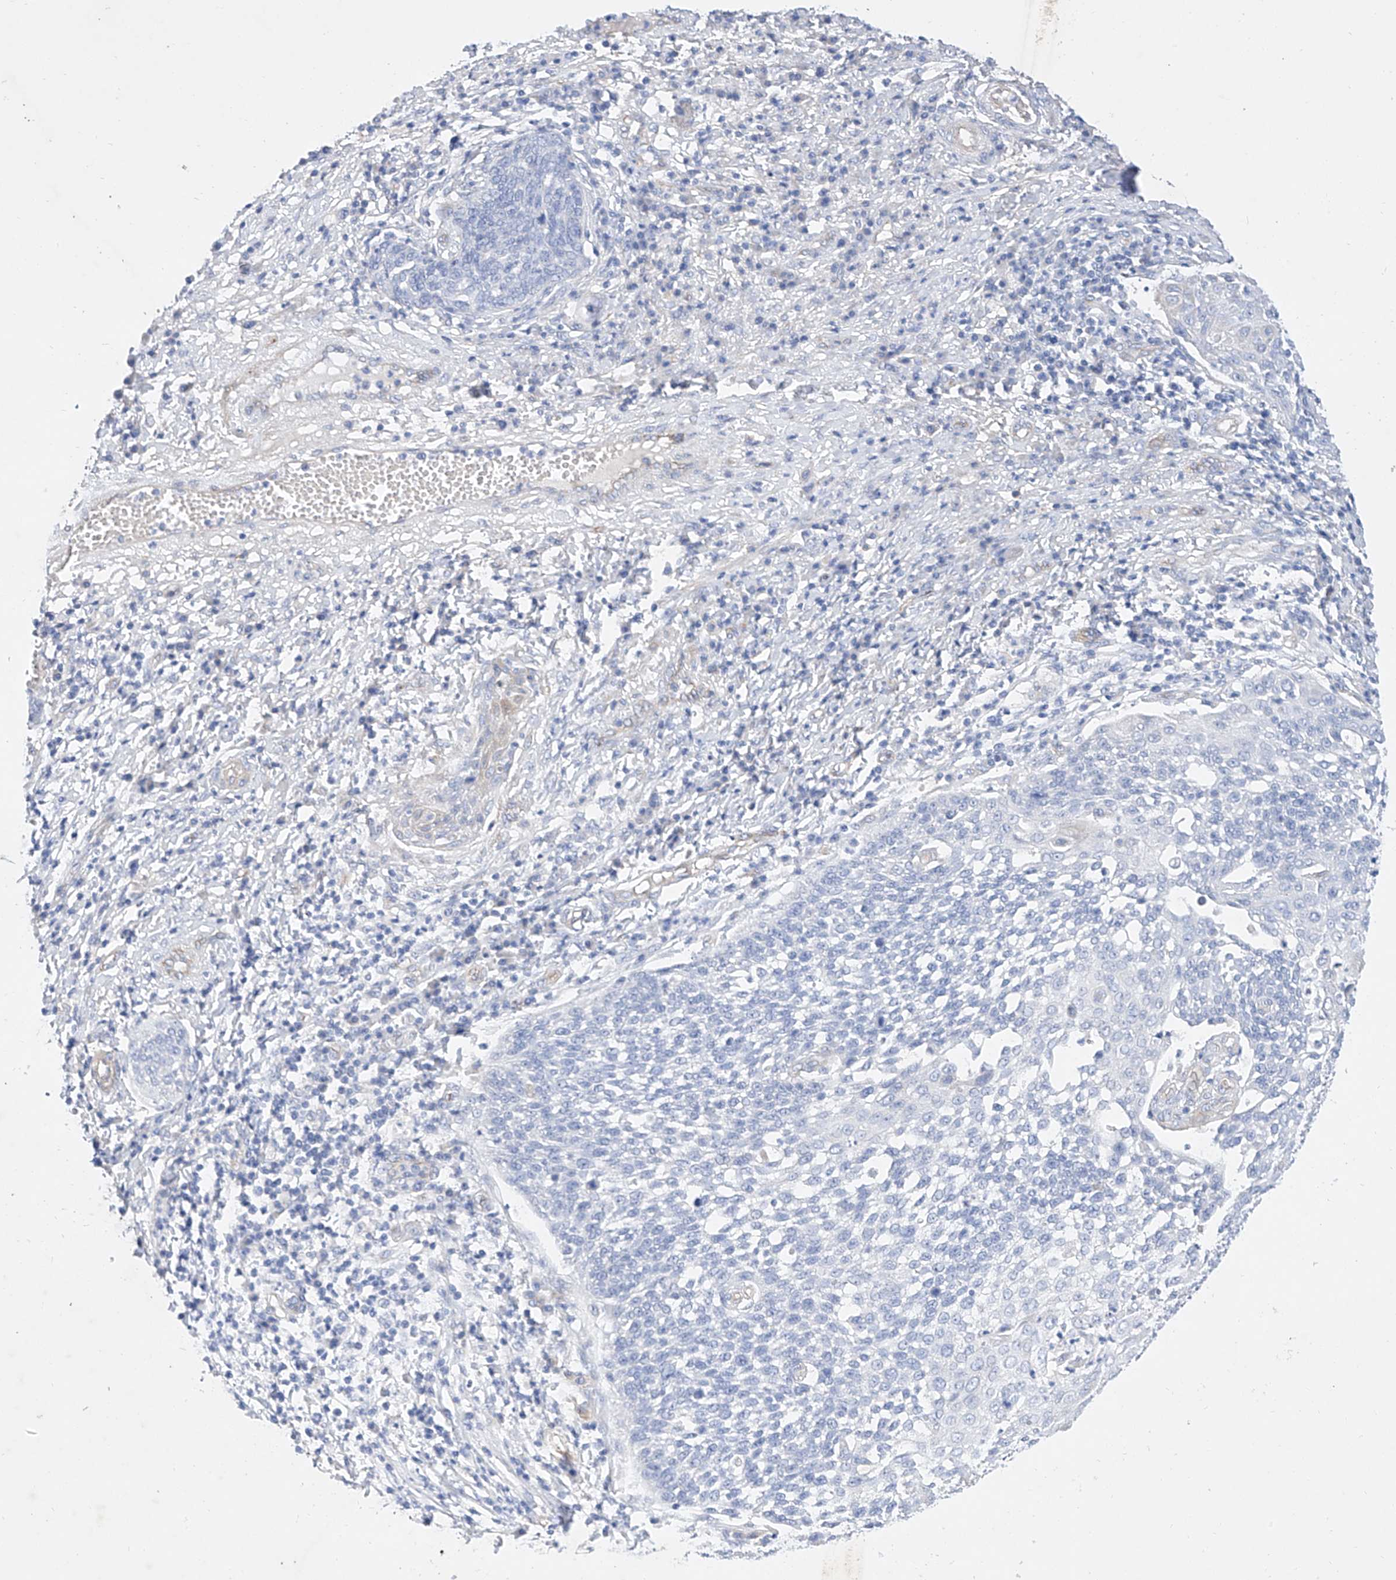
{"staining": {"intensity": "negative", "quantity": "none", "location": "none"}, "tissue": "cervical cancer", "cell_type": "Tumor cells", "image_type": "cancer", "snomed": [{"axis": "morphology", "description": "Squamous cell carcinoma, NOS"}, {"axis": "topography", "description": "Cervix"}], "caption": "IHC histopathology image of neoplastic tissue: squamous cell carcinoma (cervical) stained with DAB reveals no significant protein positivity in tumor cells. The staining is performed using DAB brown chromogen with nuclei counter-stained in using hematoxylin.", "gene": "SBSPON", "patient": {"sex": "female", "age": 34}}